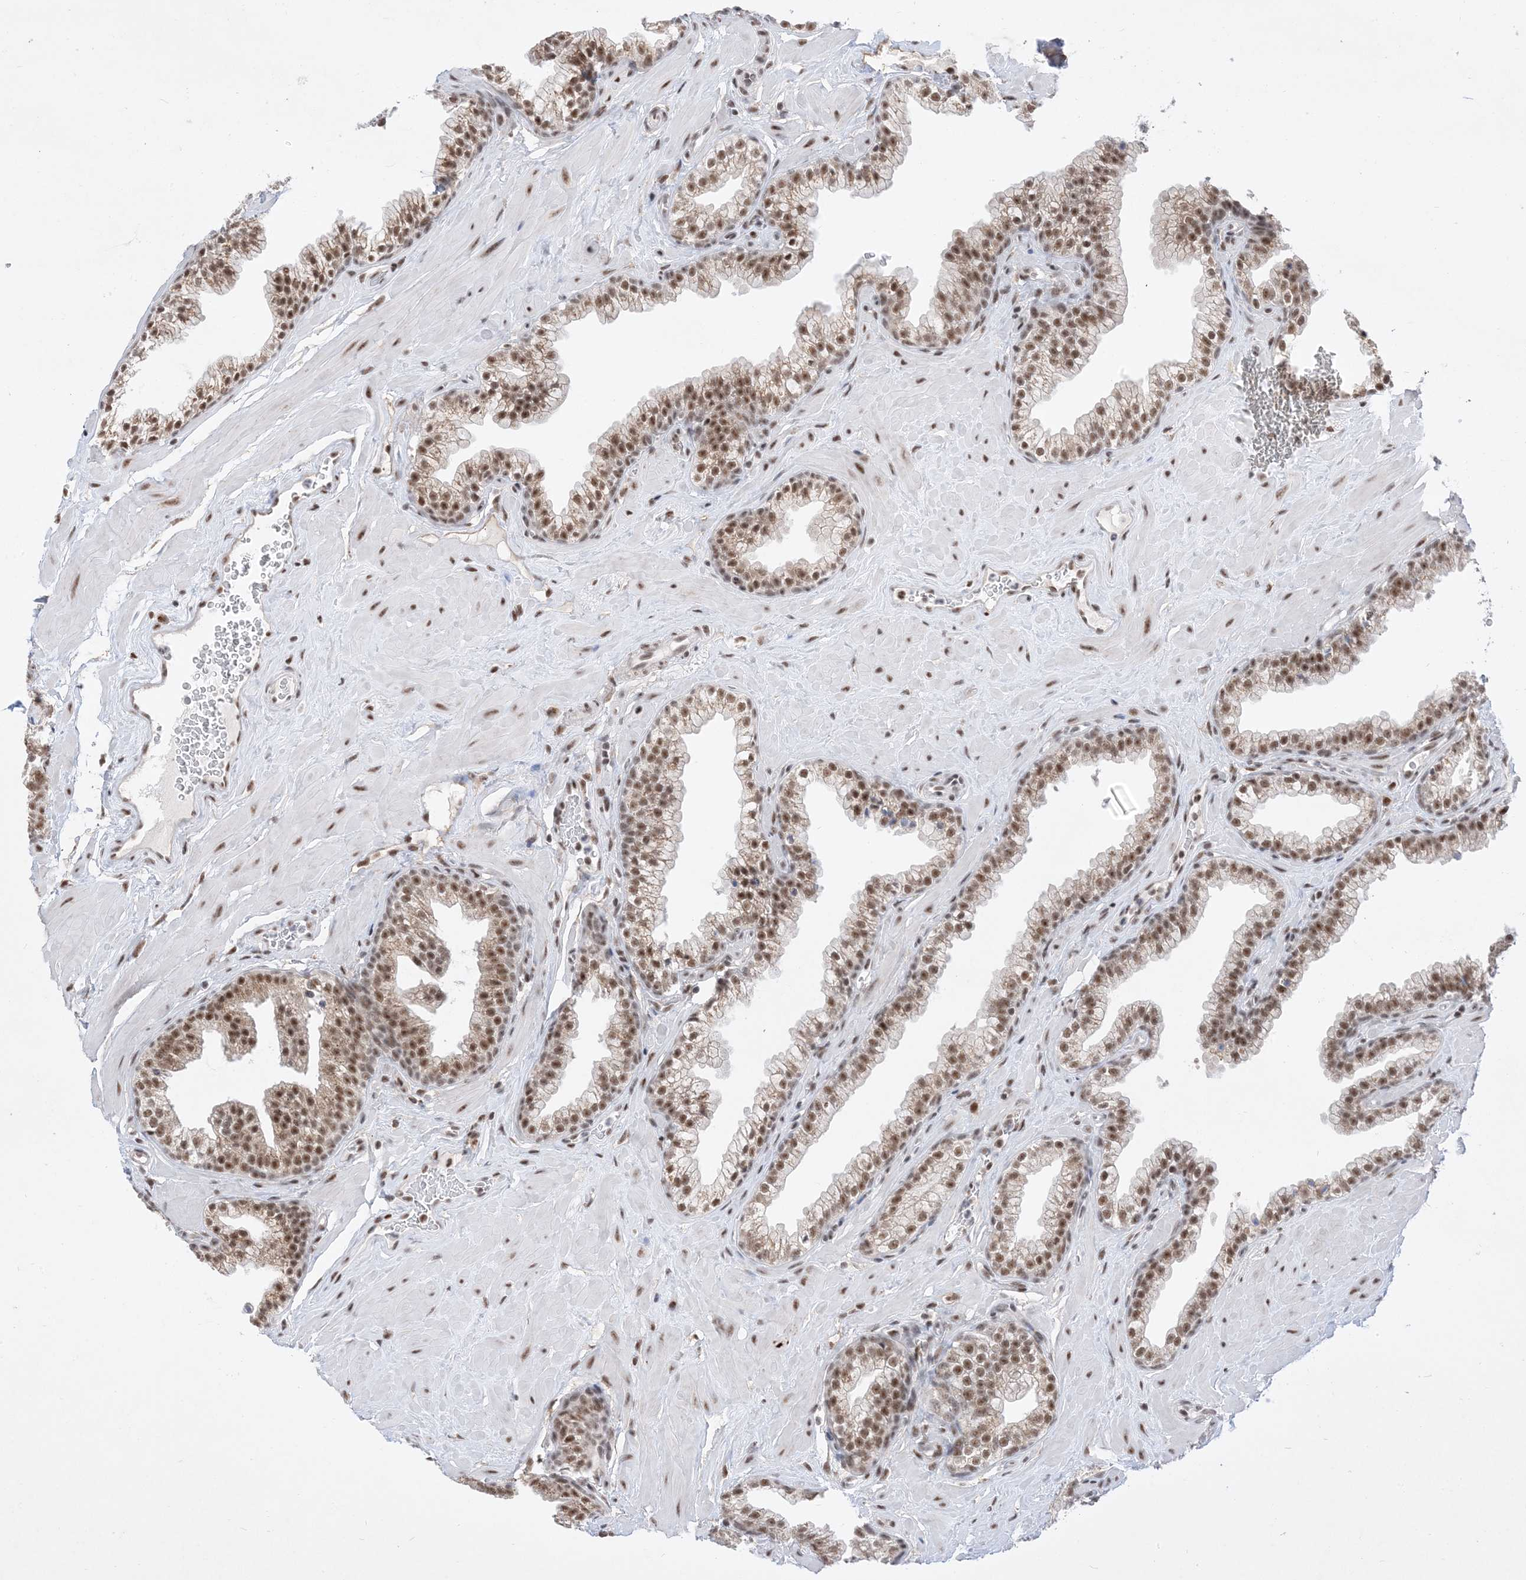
{"staining": {"intensity": "moderate", "quantity": "25%-75%", "location": "nuclear"}, "tissue": "prostate", "cell_type": "Glandular cells", "image_type": "normal", "snomed": [{"axis": "morphology", "description": "Normal tissue, NOS"}, {"axis": "morphology", "description": "Urothelial carcinoma, Low grade"}, {"axis": "topography", "description": "Urinary bladder"}, {"axis": "topography", "description": "Prostate"}], "caption": "A medium amount of moderate nuclear positivity is seen in about 25%-75% of glandular cells in benign prostate.", "gene": "SF3A3", "patient": {"sex": "male", "age": 60}}